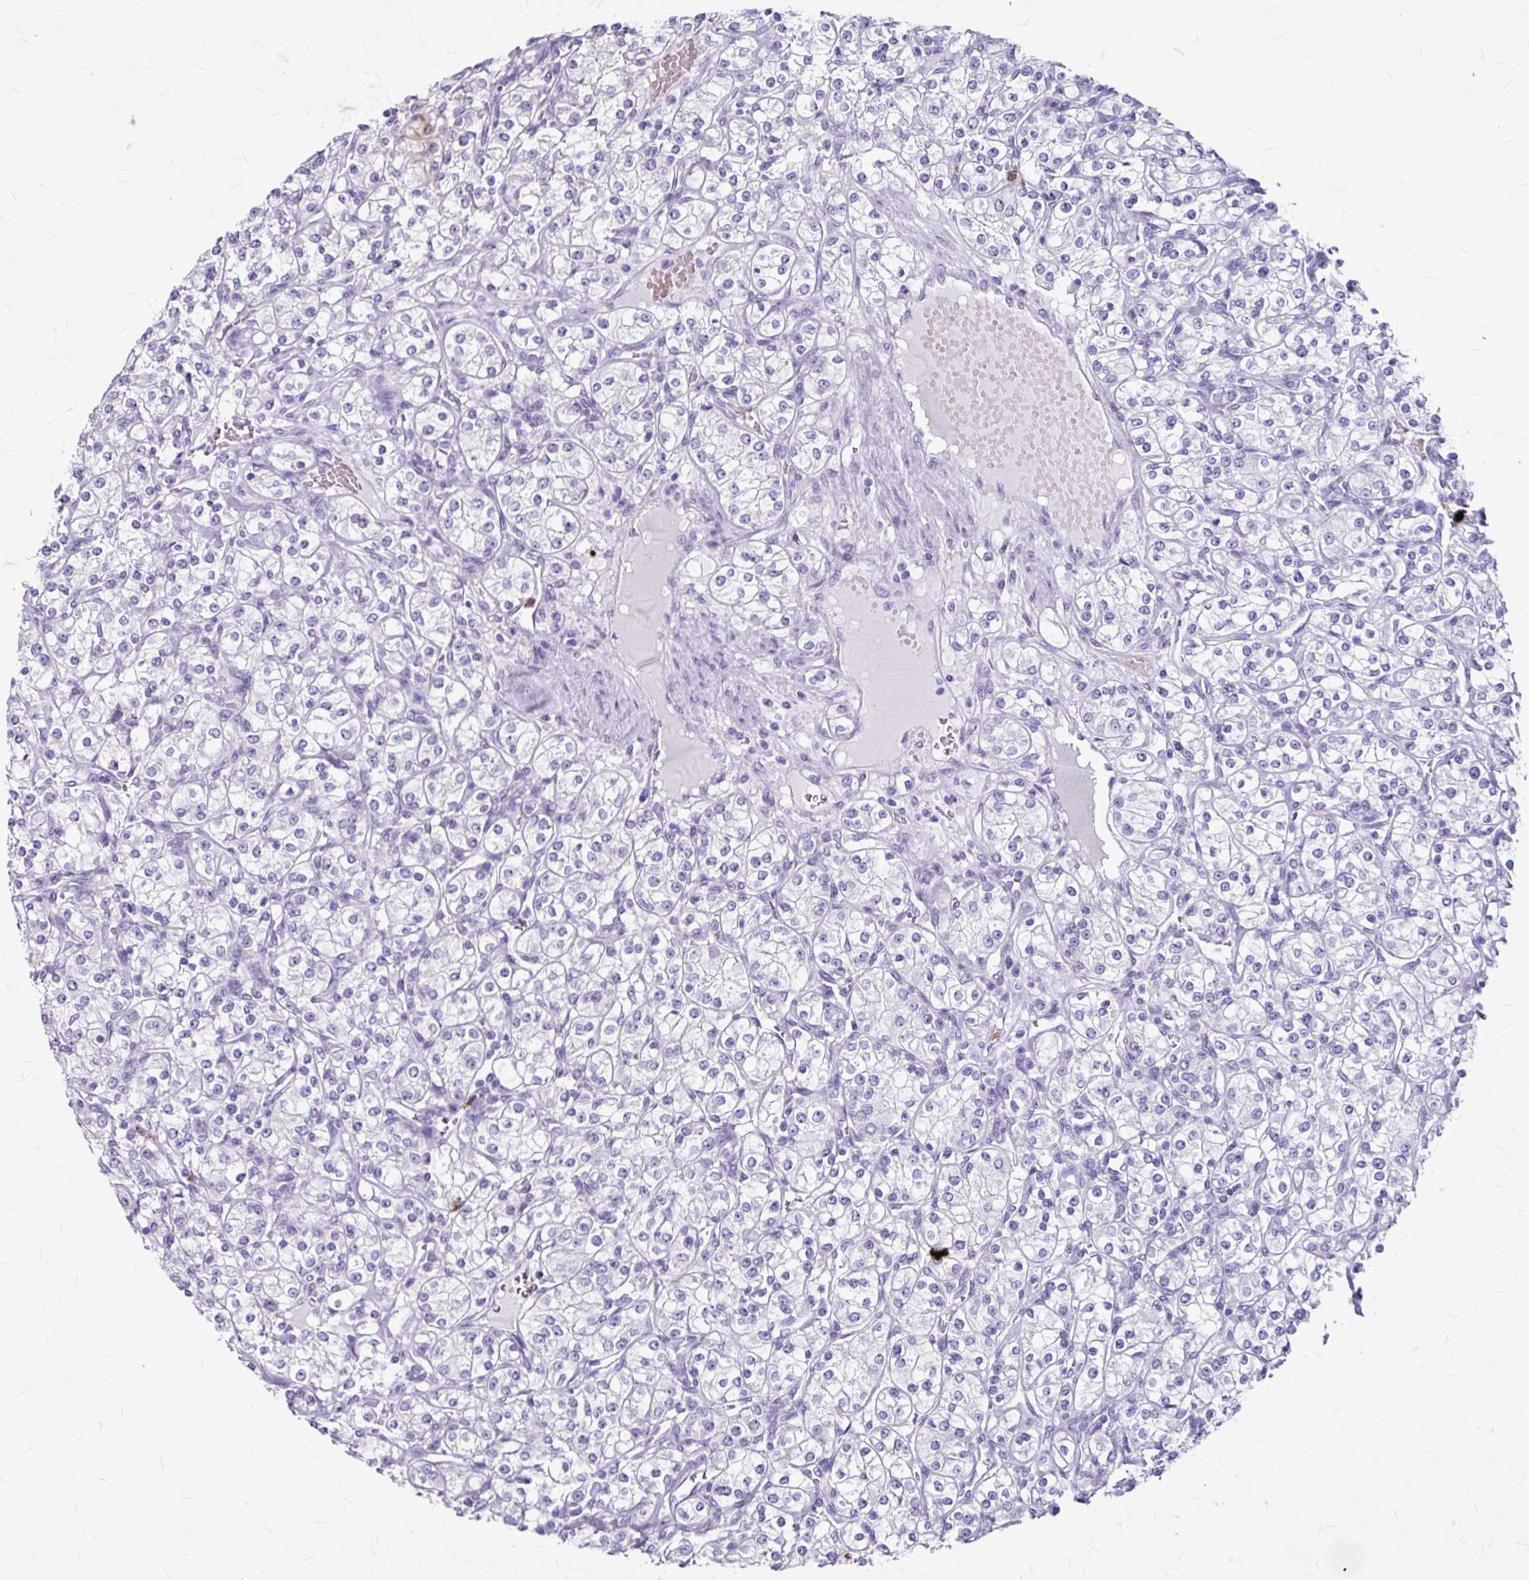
{"staining": {"intensity": "negative", "quantity": "none", "location": "none"}, "tissue": "renal cancer", "cell_type": "Tumor cells", "image_type": "cancer", "snomed": [{"axis": "morphology", "description": "Adenocarcinoma, NOS"}, {"axis": "topography", "description": "Kidney"}], "caption": "Tumor cells are negative for brown protein staining in renal cancer (adenocarcinoma).", "gene": "ANKRD1", "patient": {"sex": "male", "age": 77}}